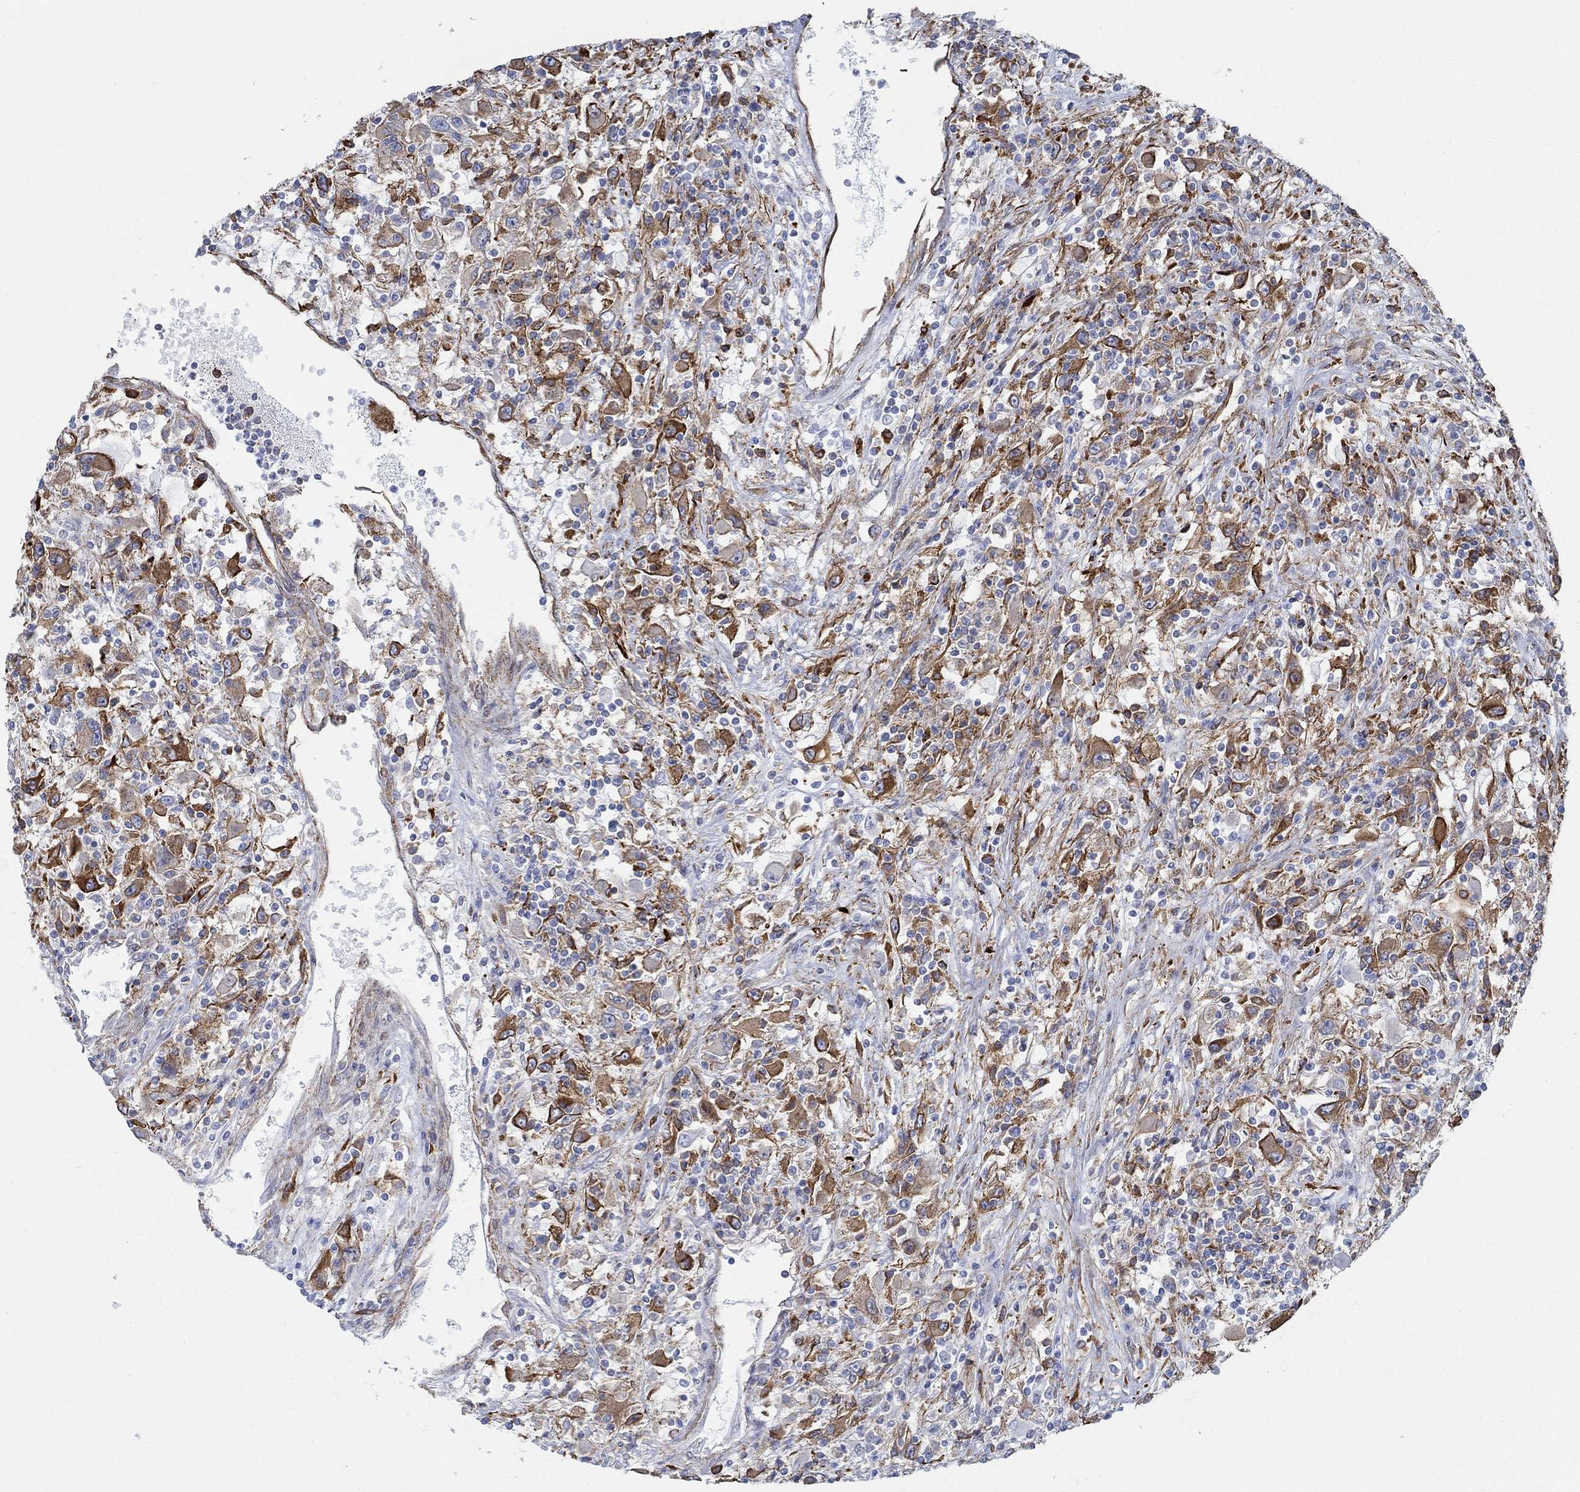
{"staining": {"intensity": "strong", "quantity": "25%-75%", "location": "cytoplasmic/membranous"}, "tissue": "renal cancer", "cell_type": "Tumor cells", "image_type": "cancer", "snomed": [{"axis": "morphology", "description": "Adenocarcinoma, NOS"}, {"axis": "topography", "description": "Kidney"}], "caption": "Immunohistochemical staining of human renal cancer shows high levels of strong cytoplasmic/membranous protein positivity in about 25%-75% of tumor cells. (DAB = brown stain, brightfield microscopy at high magnification).", "gene": "STC2", "patient": {"sex": "female", "age": 67}}